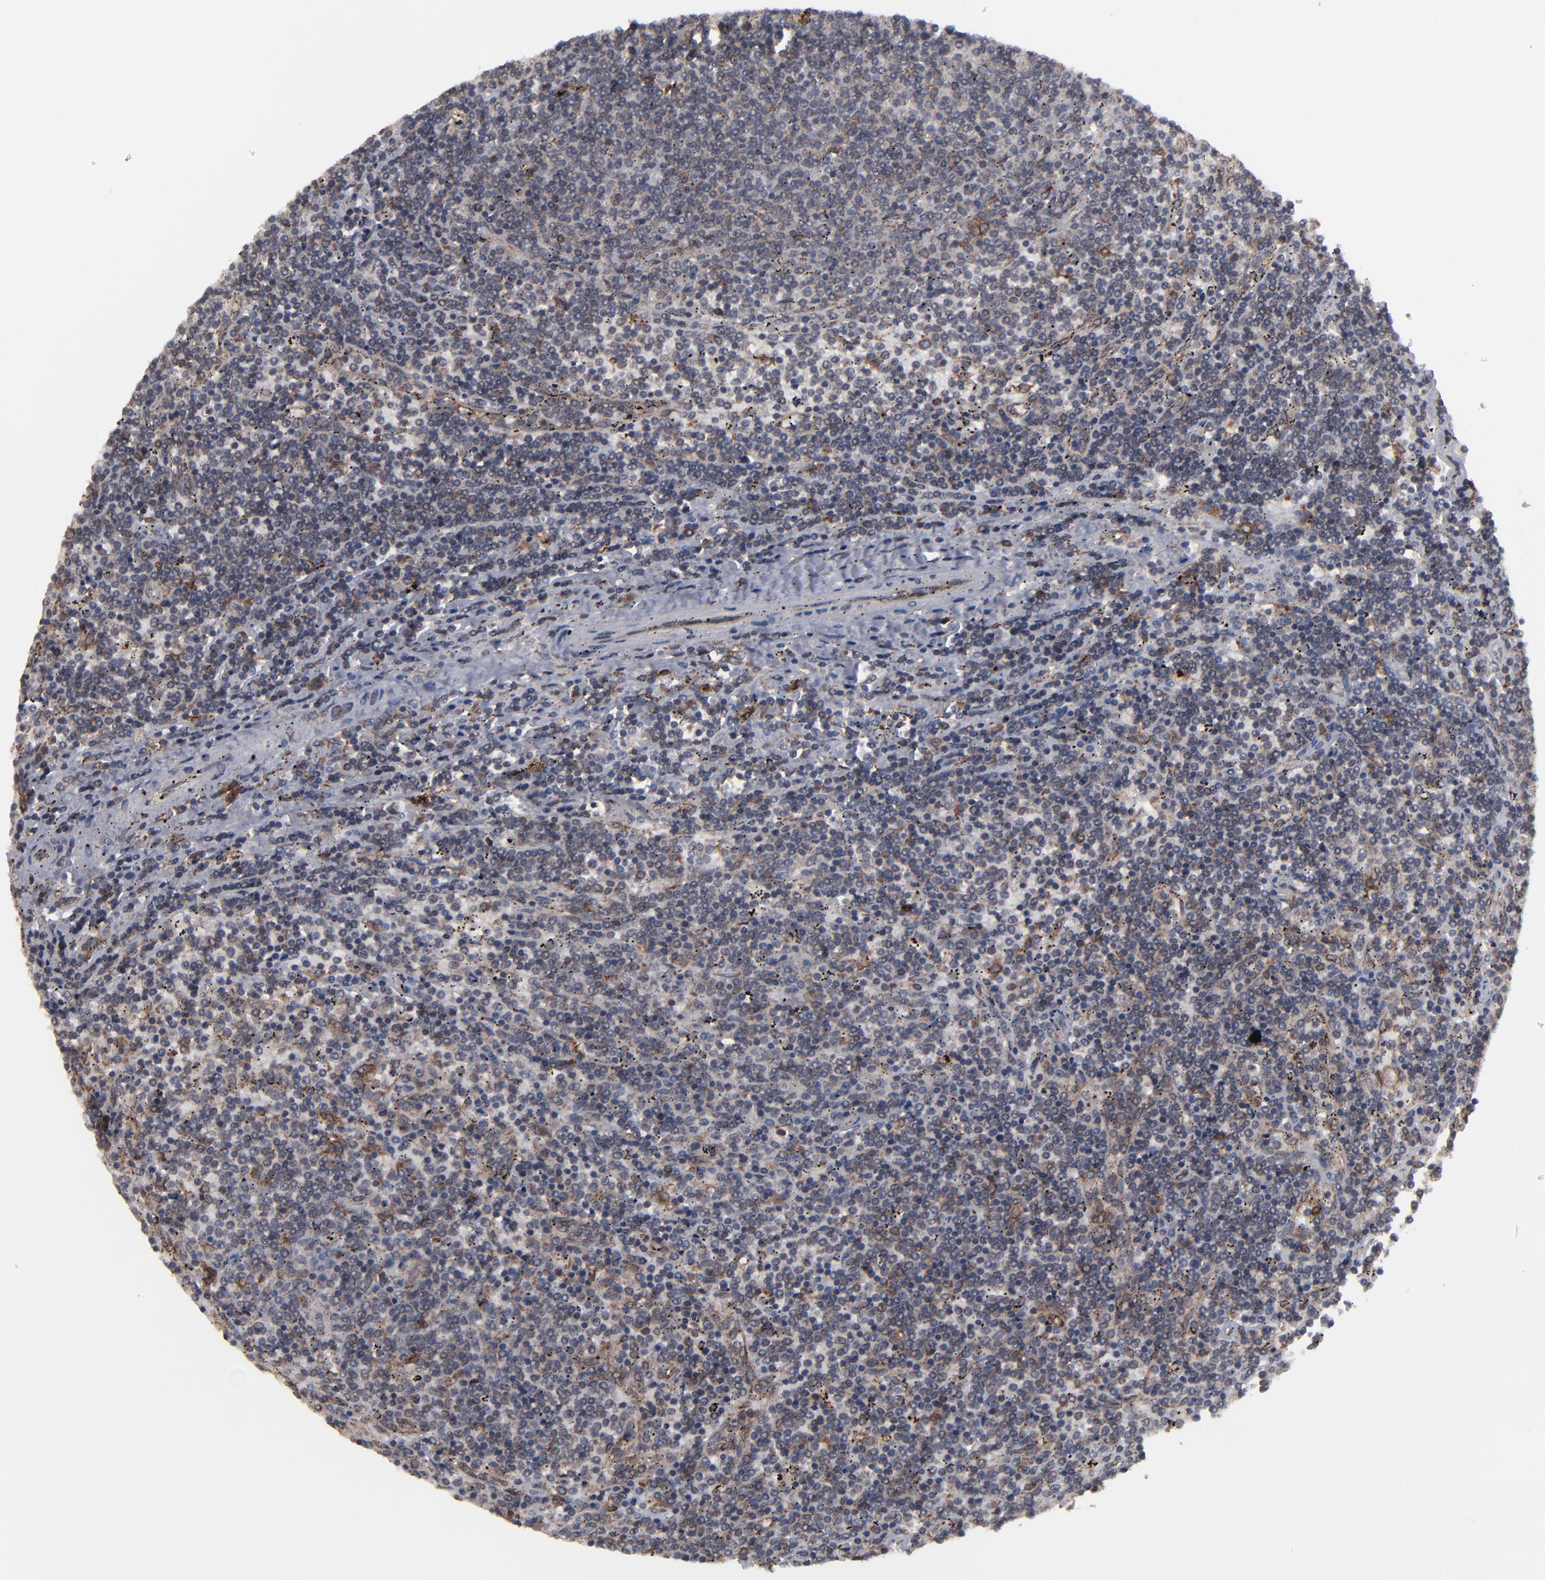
{"staining": {"intensity": "moderate", "quantity": "<25%", "location": "cytoplasmic/membranous"}, "tissue": "lymphoma", "cell_type": "Tumor cells", "image_type": "cancer", "snomed": [{"axis": "morphology", "description": "Malignant lymphoma, non-Hodgkin's type, Low grade"}, {"axis": "topography", "description": "Spleen"}], "caption": "A micrograph showing moderate cytoplasmic/membranous staining in about <25% of tumor cells in lymphoma, as visualized by brown immunohistochemical staining.", "gene": "CNIH1", "patient": {"sex": "female", "age": 50}}